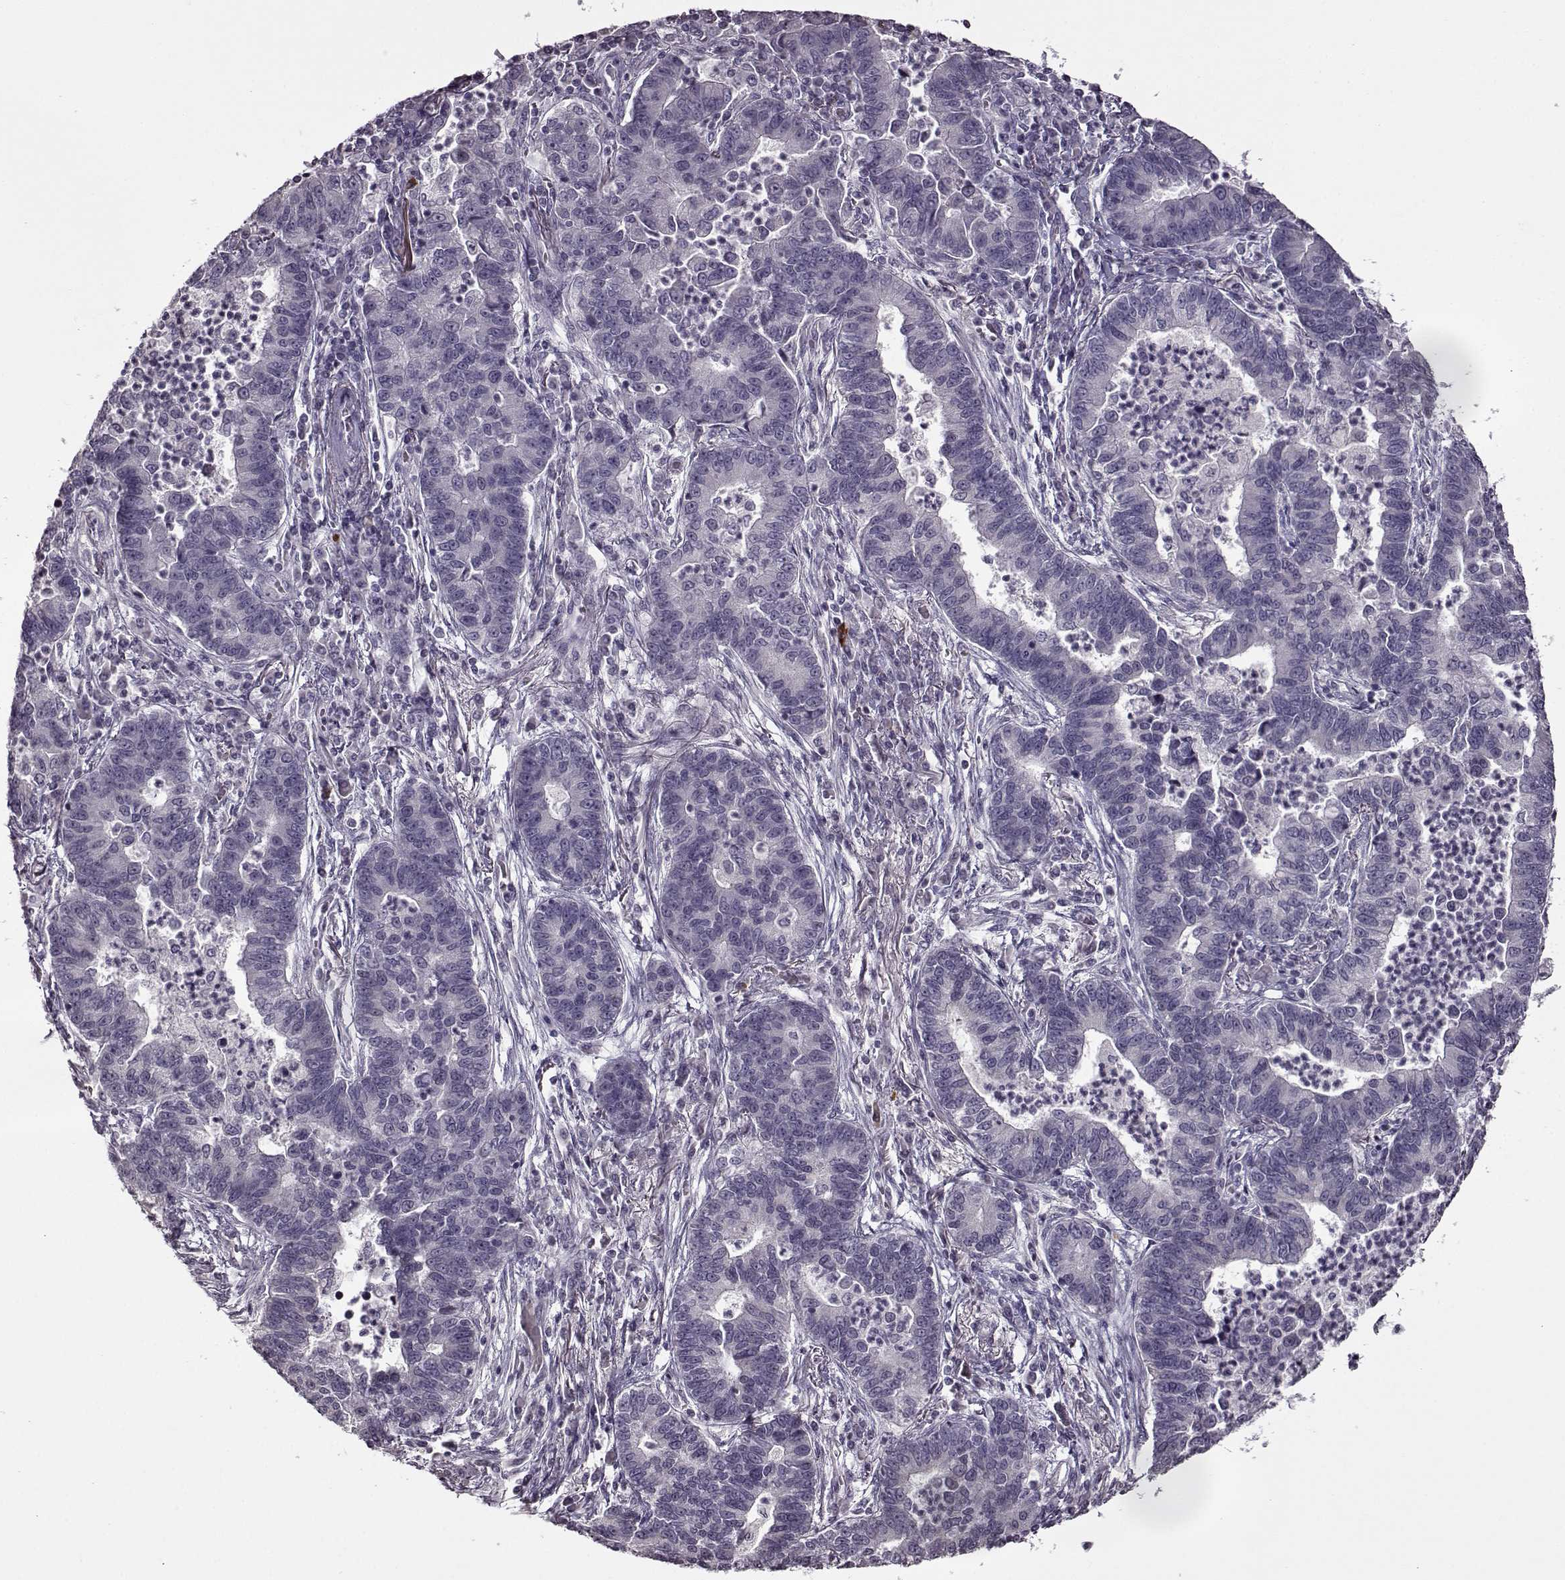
{"staining": {"intensity": "negative", "quantity": "none", "location": "none"}, "tissue": "lung cancer", "cell_type": "Tumor cells", "image_type": "cancer", "snomed": [{"axis": "morphology", "description": "Adenocarcinoma, NOS"}, {"axis": "topography", "description": "Lung"}], "caption": "Adenocarcinoma (lung) was stained to show a protein in brown. There is no significant positivity in tumor cells.", "gene": "FSHB", "patient": {"sex": "female", "age": 57}}